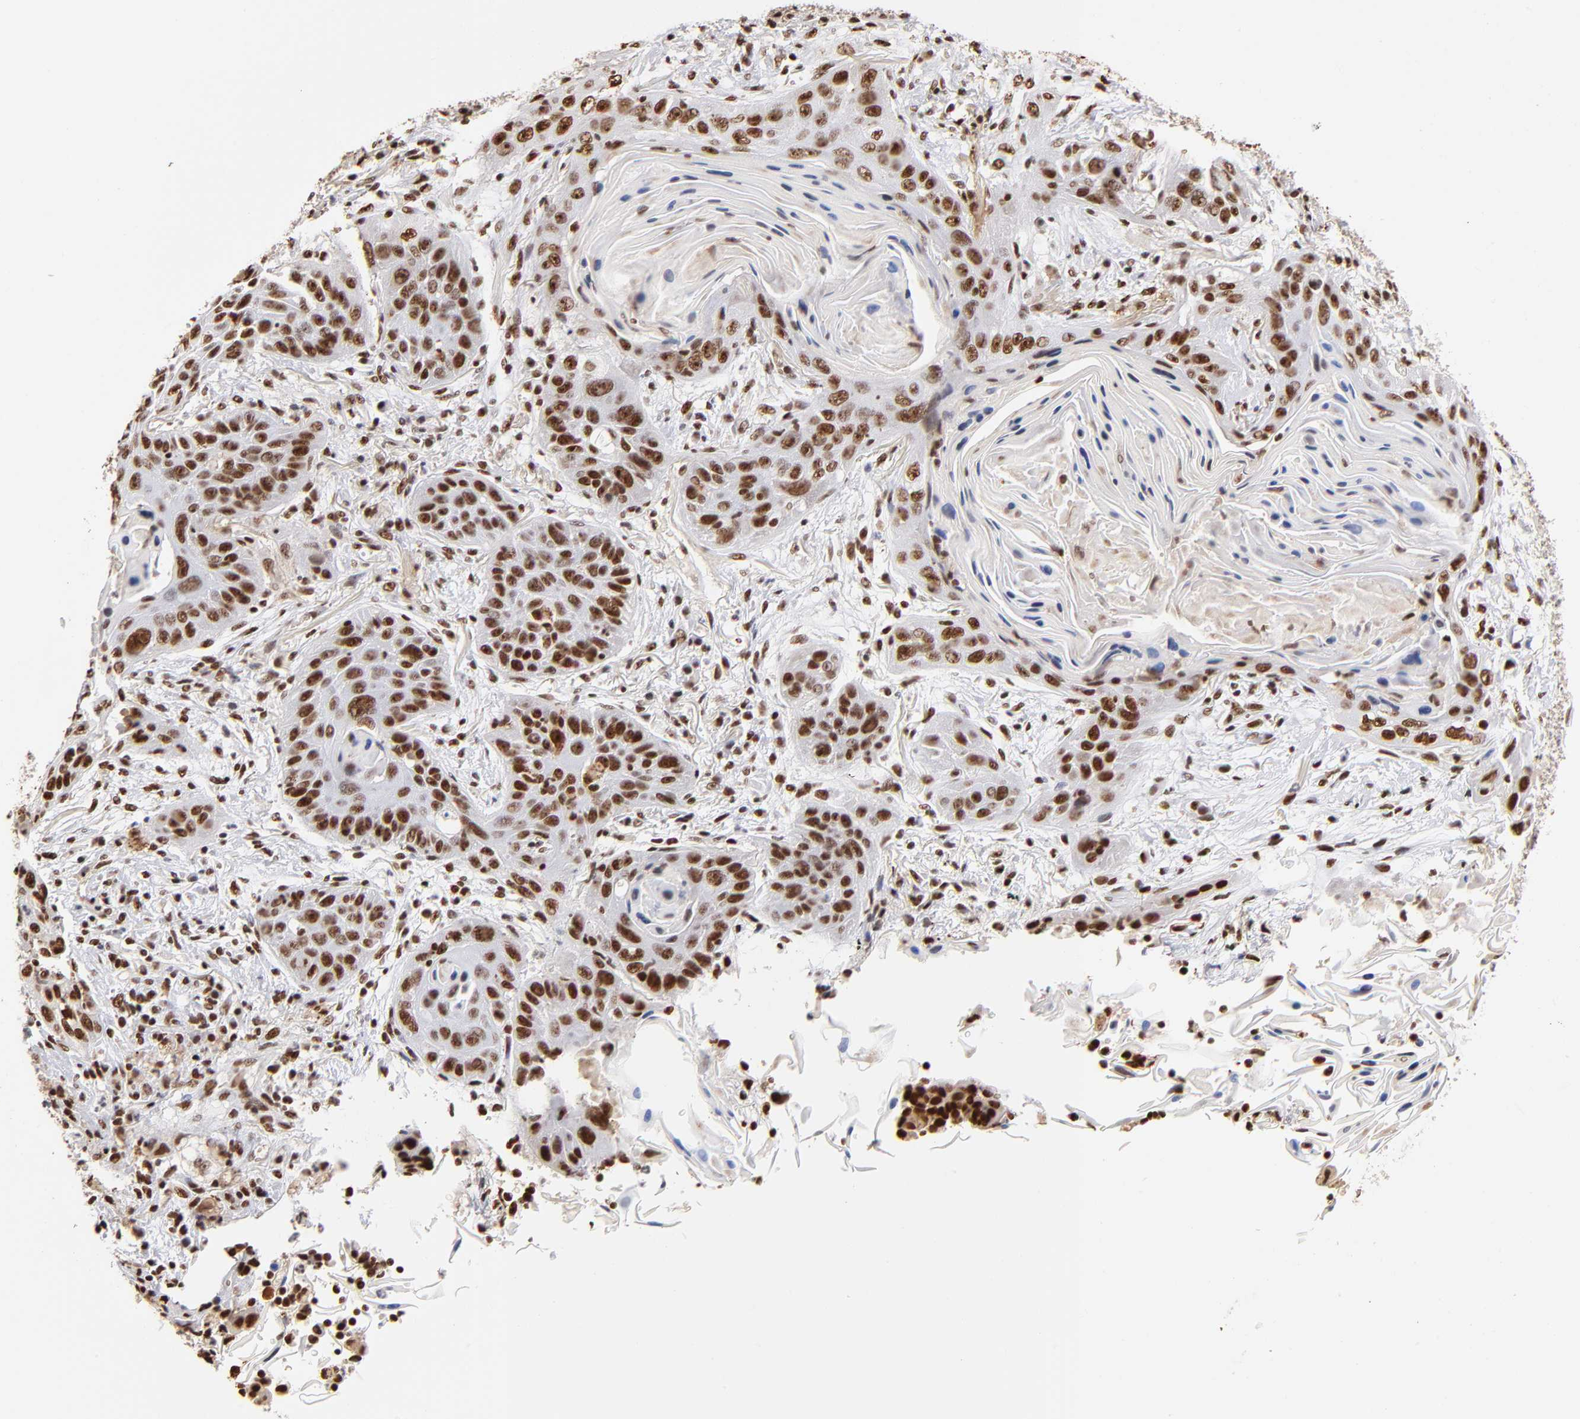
{"staining": {"intensity": "strong", "quantity": ">75%", "location": "nuclear"}, "tissue": "lung cancer", "cell_type": "Tumor cells", "image_type": "cancer", "snomed": [{"axis": "morphology", "description": "Squamous cell carcinoma, NOS"}, {"axis": "topography", "description": "Lung"}], "caption": "Squamous cell carcinoma (lung) stained with IHC displays strong nuclear staining in about >75% of tumor cells. The protein is shown in brown color, while the nuclei are stained blue.", "gene": "ZNF146", "patient": {"sex": "female", "age": 67}}